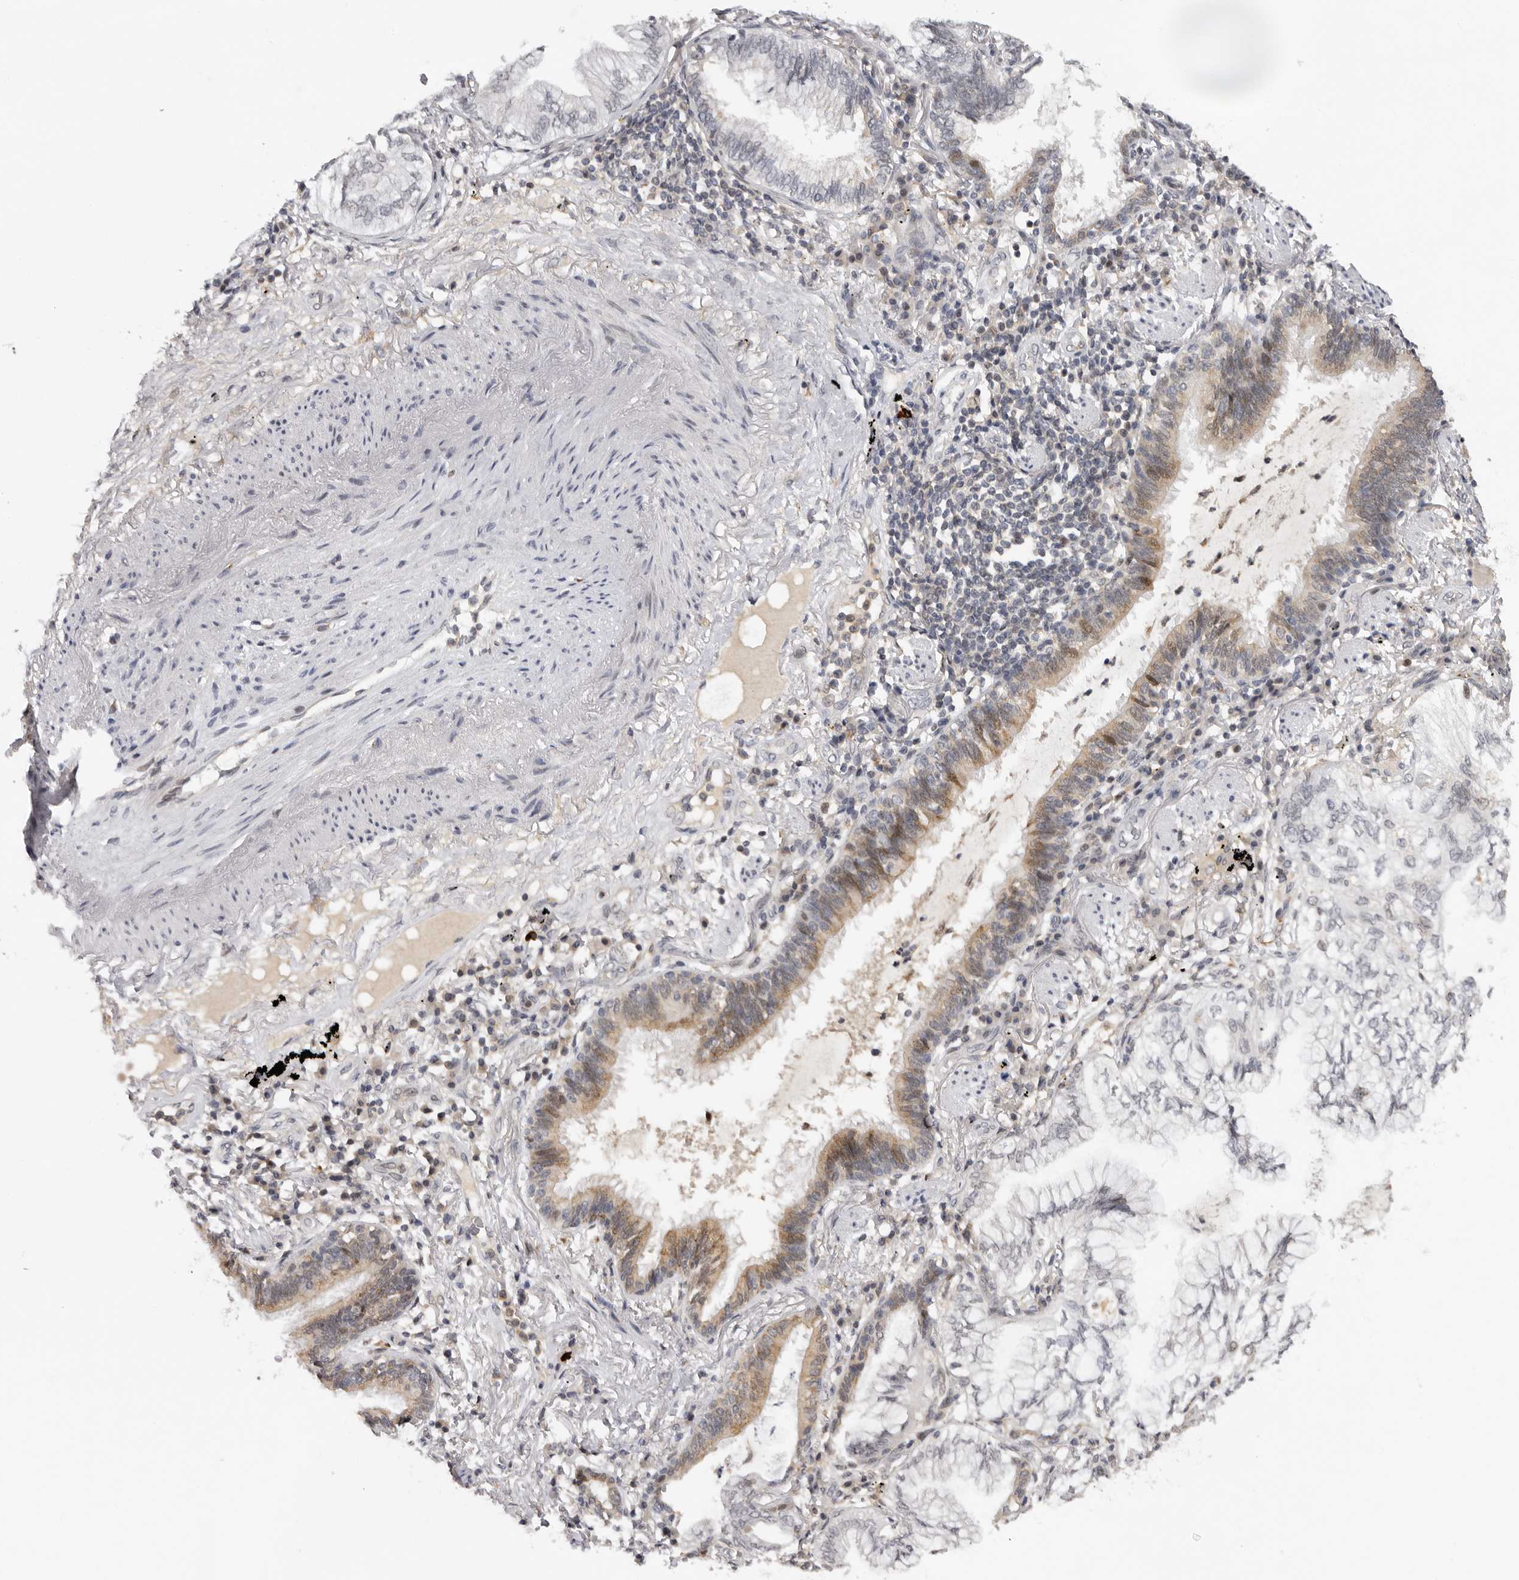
{"staining": {"intensity": "negative", "quantity": "none", "location": "none"}, "tissue": "lung cancer", "cell_type": "Tumor cells", "image_type": "cancer", "snomed": [{"axis": "morphology", "description": "Adenocarcinoma, NOS"}, {"axis": "topography", "description": "Lung"}], "caption": "Immunohistochemistry (IHC) micrograph of neoplastic tissue: lung cancer stained with DAB displays no significant protein expression in tumor cells.", "gene": "KIF2B", "patient": {"sex": "female", "age": 70}}